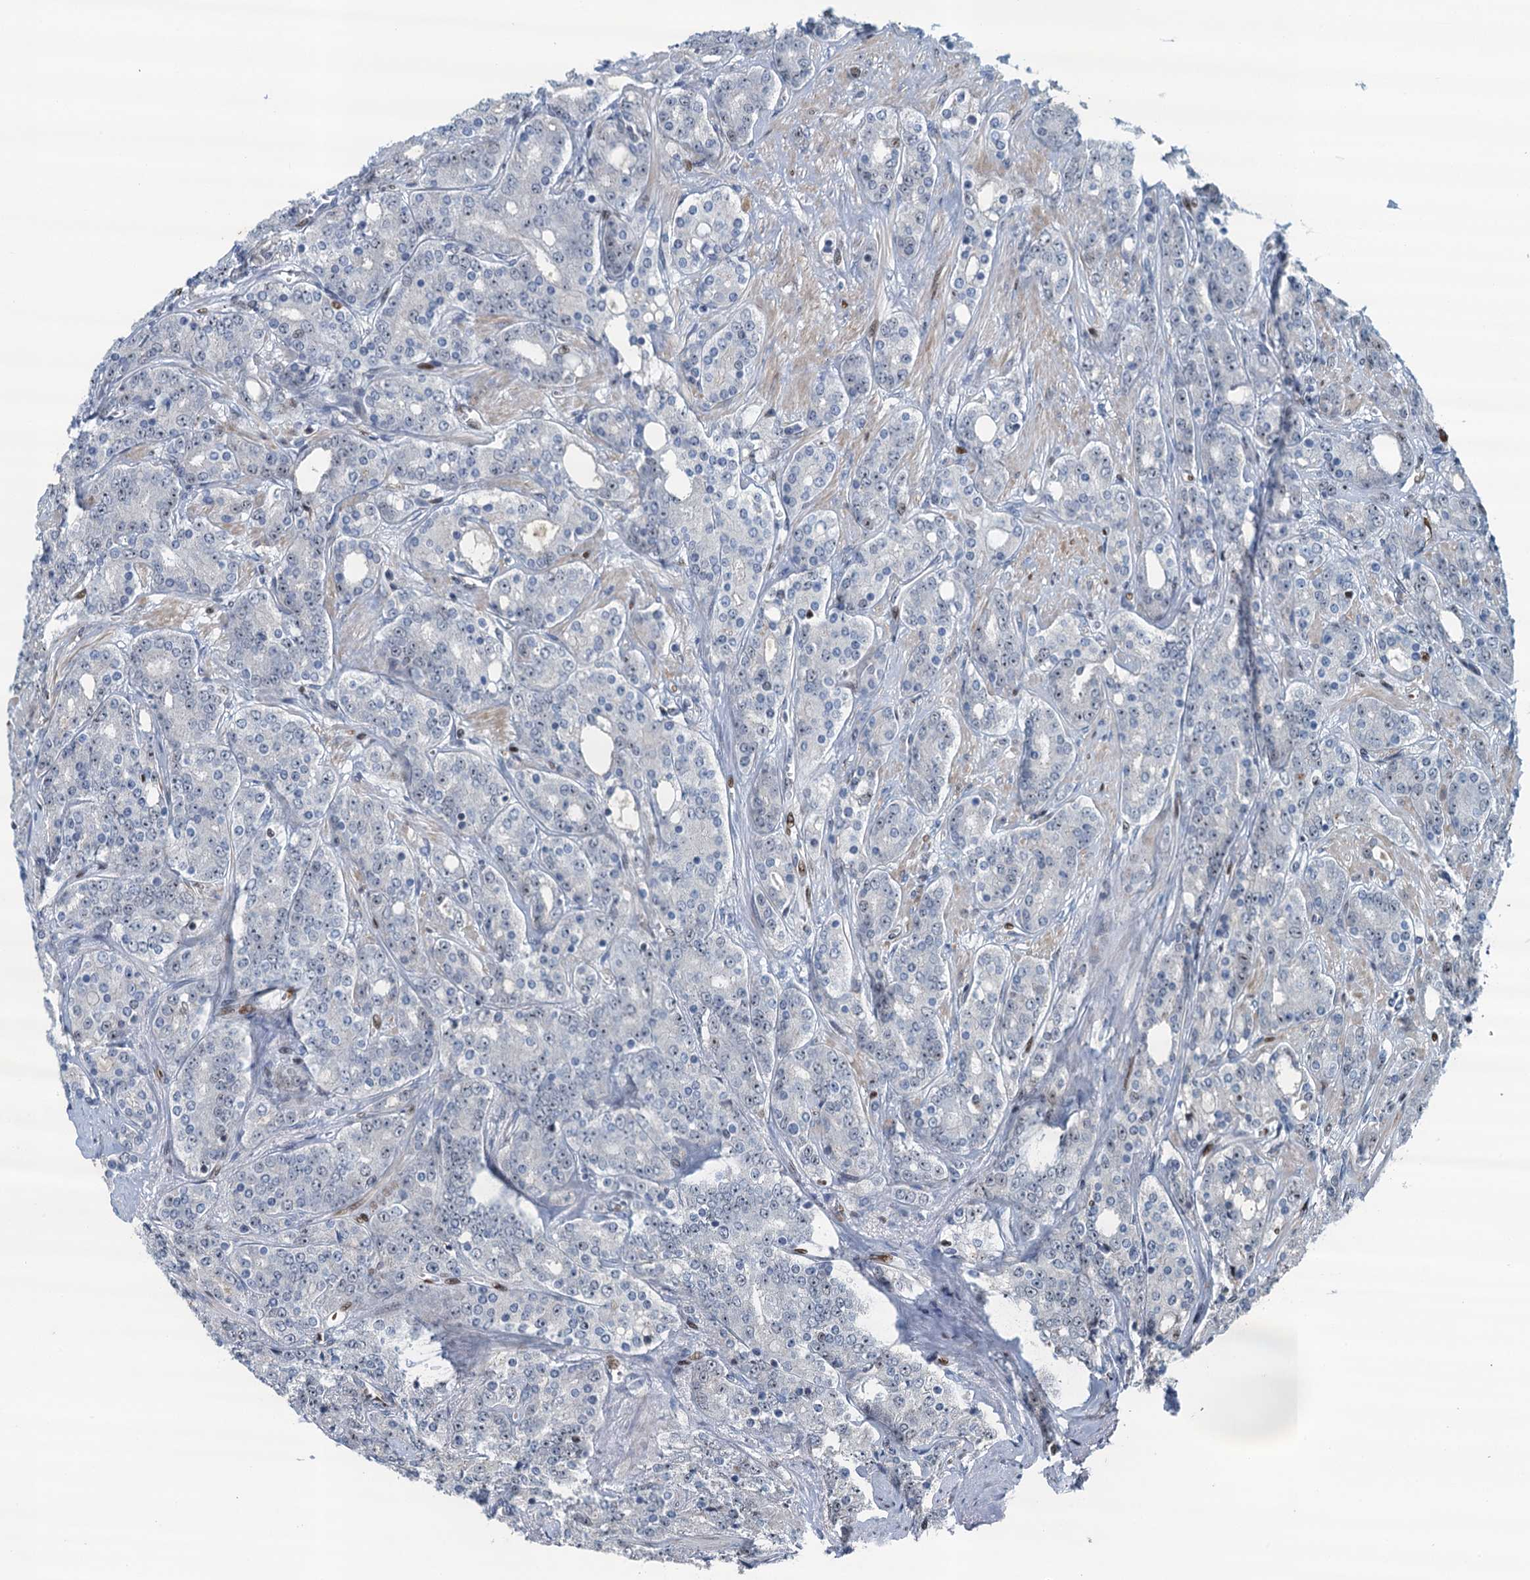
{"staining": {"intensity": "negative", "quantity": "none", "location": "none"}, "tissue": "prostate cancer", "cell_type": "Tumor cells", "image_type": "cancer", "snomed": [{"axis": "morphology", "description": "Adenocarcinoma, High grade"}, {"axis": "topography", "description": "Prostate"}], "caption": "An immunohistochemistry image of prostate cancer (adenocarcinoma (high-grade)) is shown. There is no staining in tumor cells of prostate cancer (adenocarcinoma (high-grade)). (Immunohistochemistry (ihc), brightfield microscopy, high magnification).", "gene": "ANKRD13D", "patient": {"sex": "male", "age": 62}}